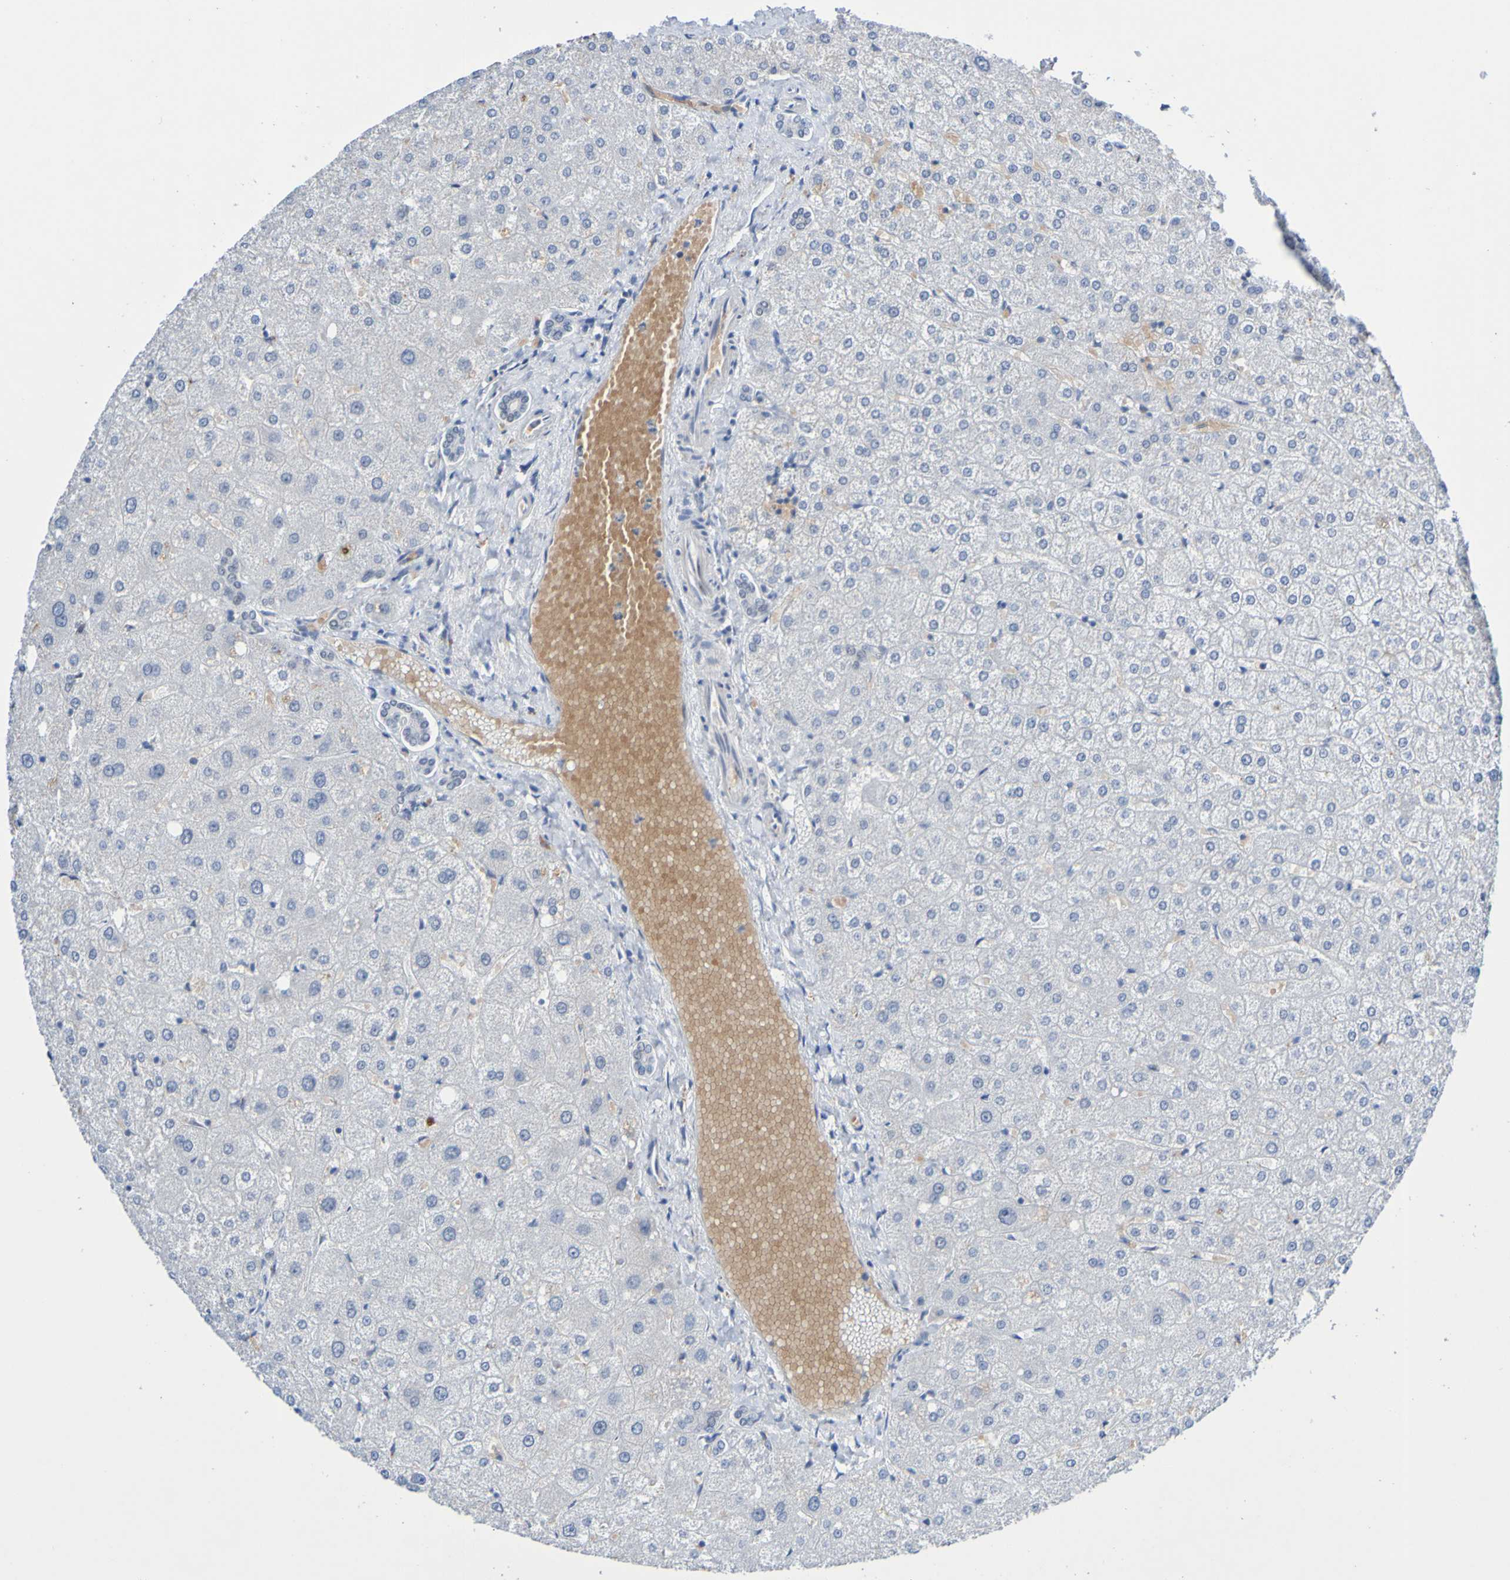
{"staining": {"intensity": "negative", "quantity": "none", "location": "none"}, "tissue": "liver", "cell_type": "Cholangiocytes", "image_type": "normal", "snomed": [{"axis": "morphology", "description": "Normal tissue, NOS"}, {"axis": "topography", "description": "Liver"}], "caption": "Photomicrograph shows no significant protein staining in cholangiocytes of unremarkable liver. (Immunohistochemistry, brightfield microscopy, high magnification).", "gene": "PCGF1", "patient": {"sex": "male", "age": 73}}